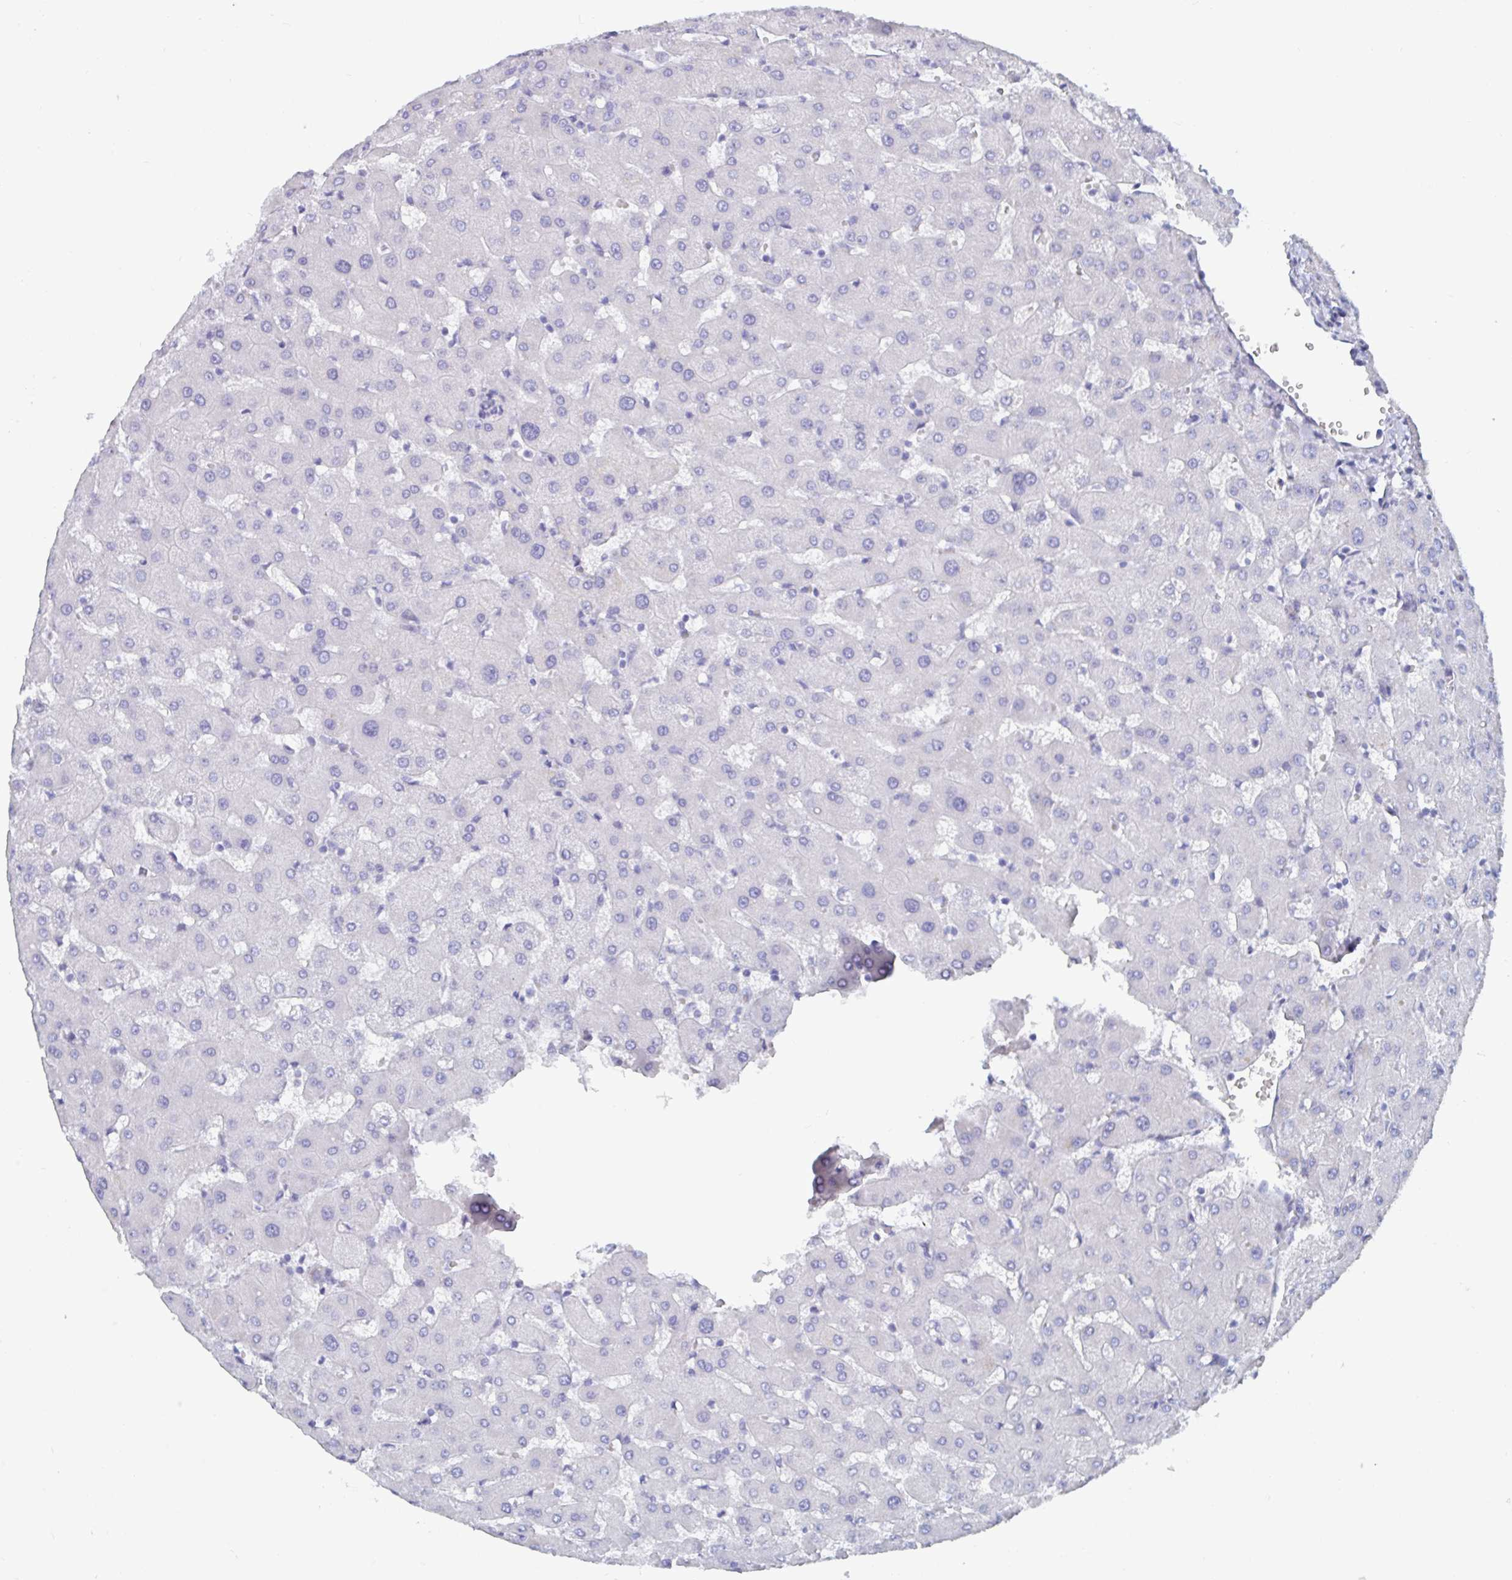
{"staining": {"intensity": "negative", "quantity": "none", "location": "none"}, "tissue": "liver", "cell_type": "Cholangiocytes", "image_type": "normal", "snomed": [{"axis": "morphology", "description": "Normal tissue, NOS"}, {"axis": "topography", "description": "Liver"}], "caption": "DAB immunohistochemical staining of normal liver demonstrates no significant staining in cholangiocytes.", "gene": "DPEP3", "patient": {"sex": "female", "age": 63}}